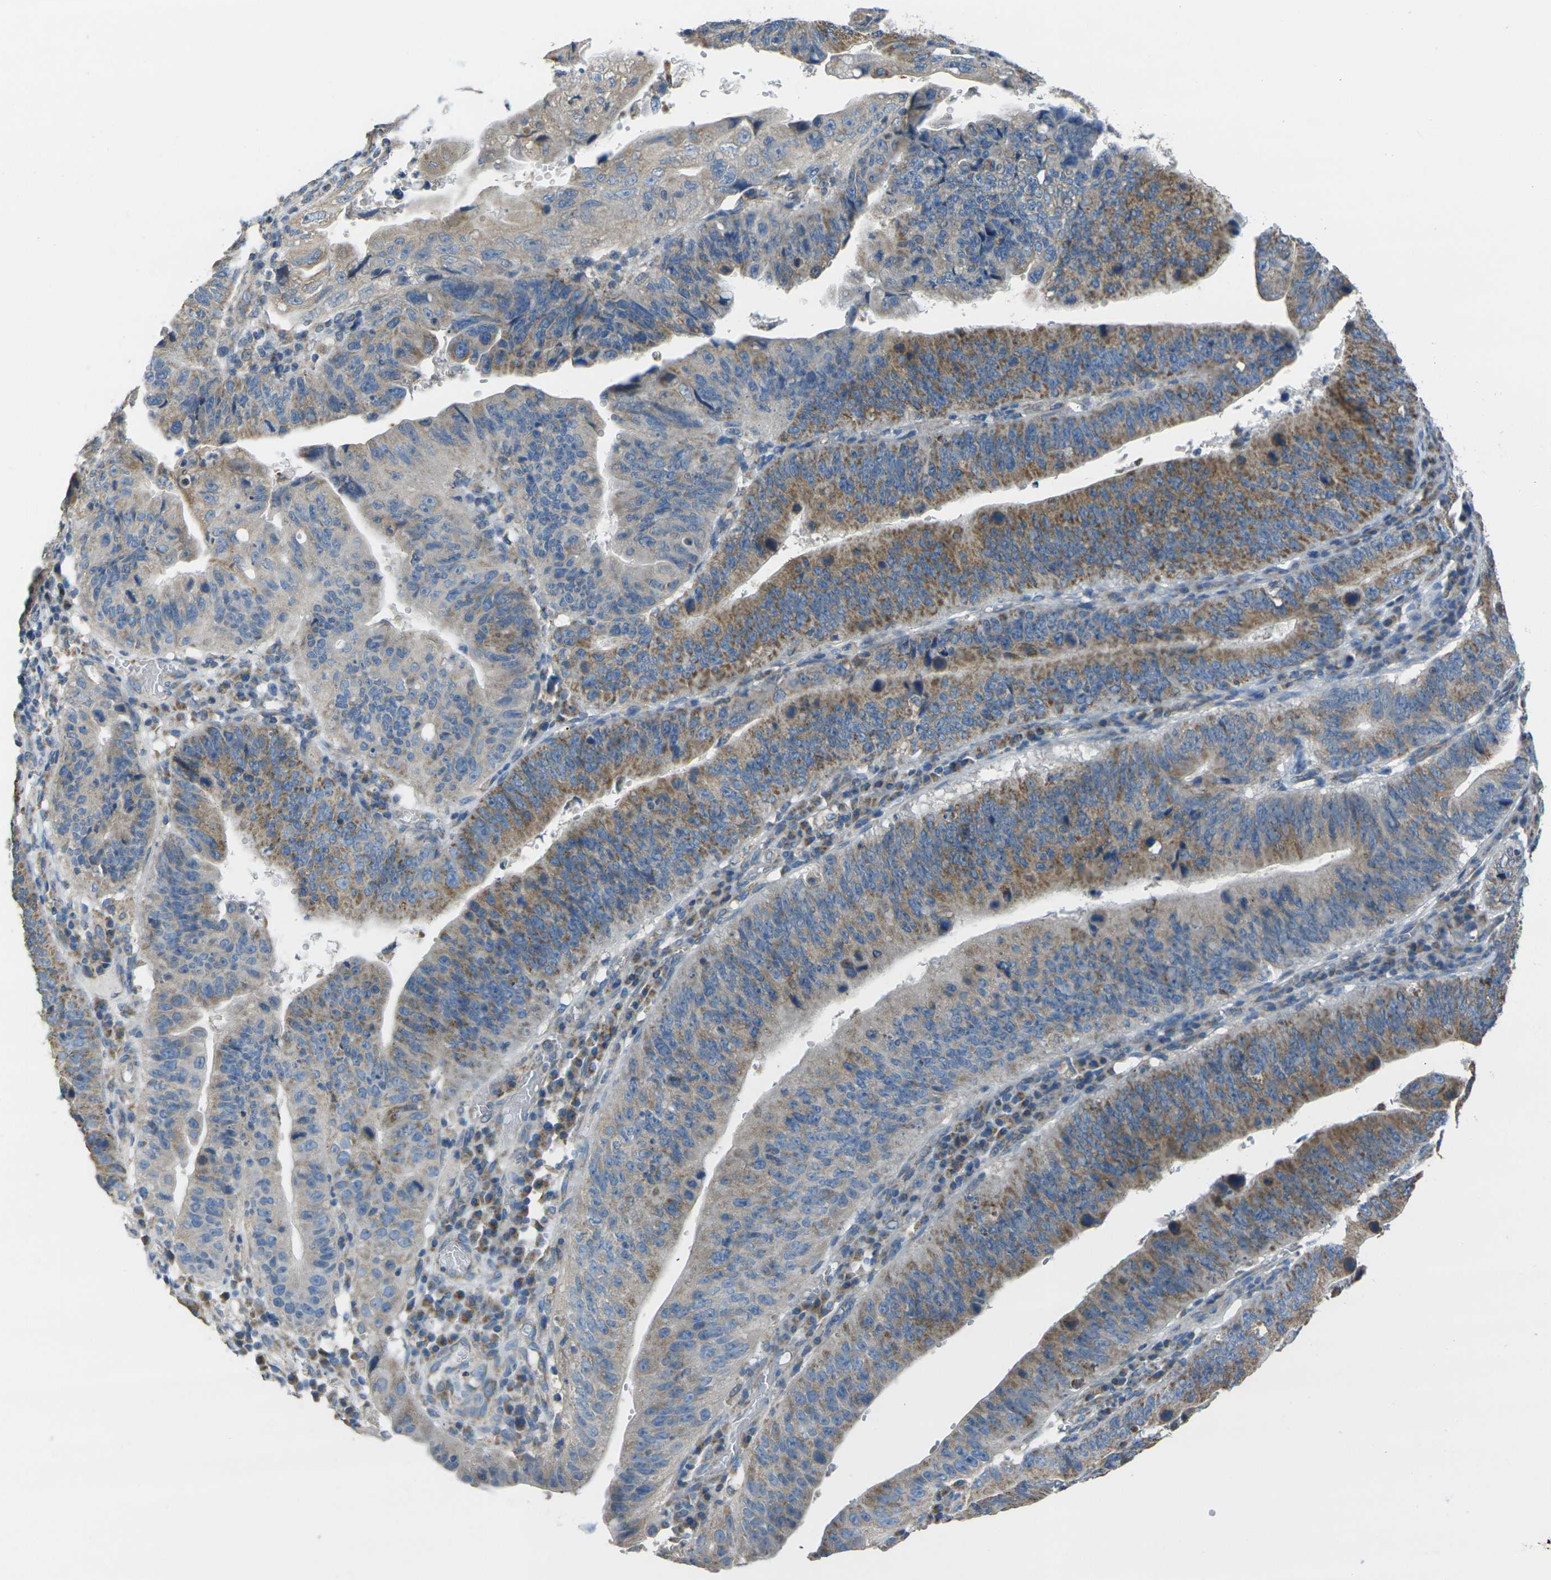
{"staining": {"intensity": "moderate", "quantity": "25%-75%", "location": "cytoplasmic/membranous"}, "tissue": "stomach cancer", "cell_type": "Tumor cells", "image_type": "cancer", "snomed": [{"axis": "morphology", "description": "Adenocarcinoma, NOS"}, {"axis": "topography", "description": "Stomach"}], "caption": "Immunohistochemistry micrograph of neoplastic tissue: stomach cancer stained using immunohistochemistry displays medium levels of moderate protein expression localized specifically in the cytoplasmic/membranous of tumor cells, appearing as a cytoplasmic/membranous brown color.", "gene": "TMEM120B", "patient": {"sex": "male", "age": 59}}